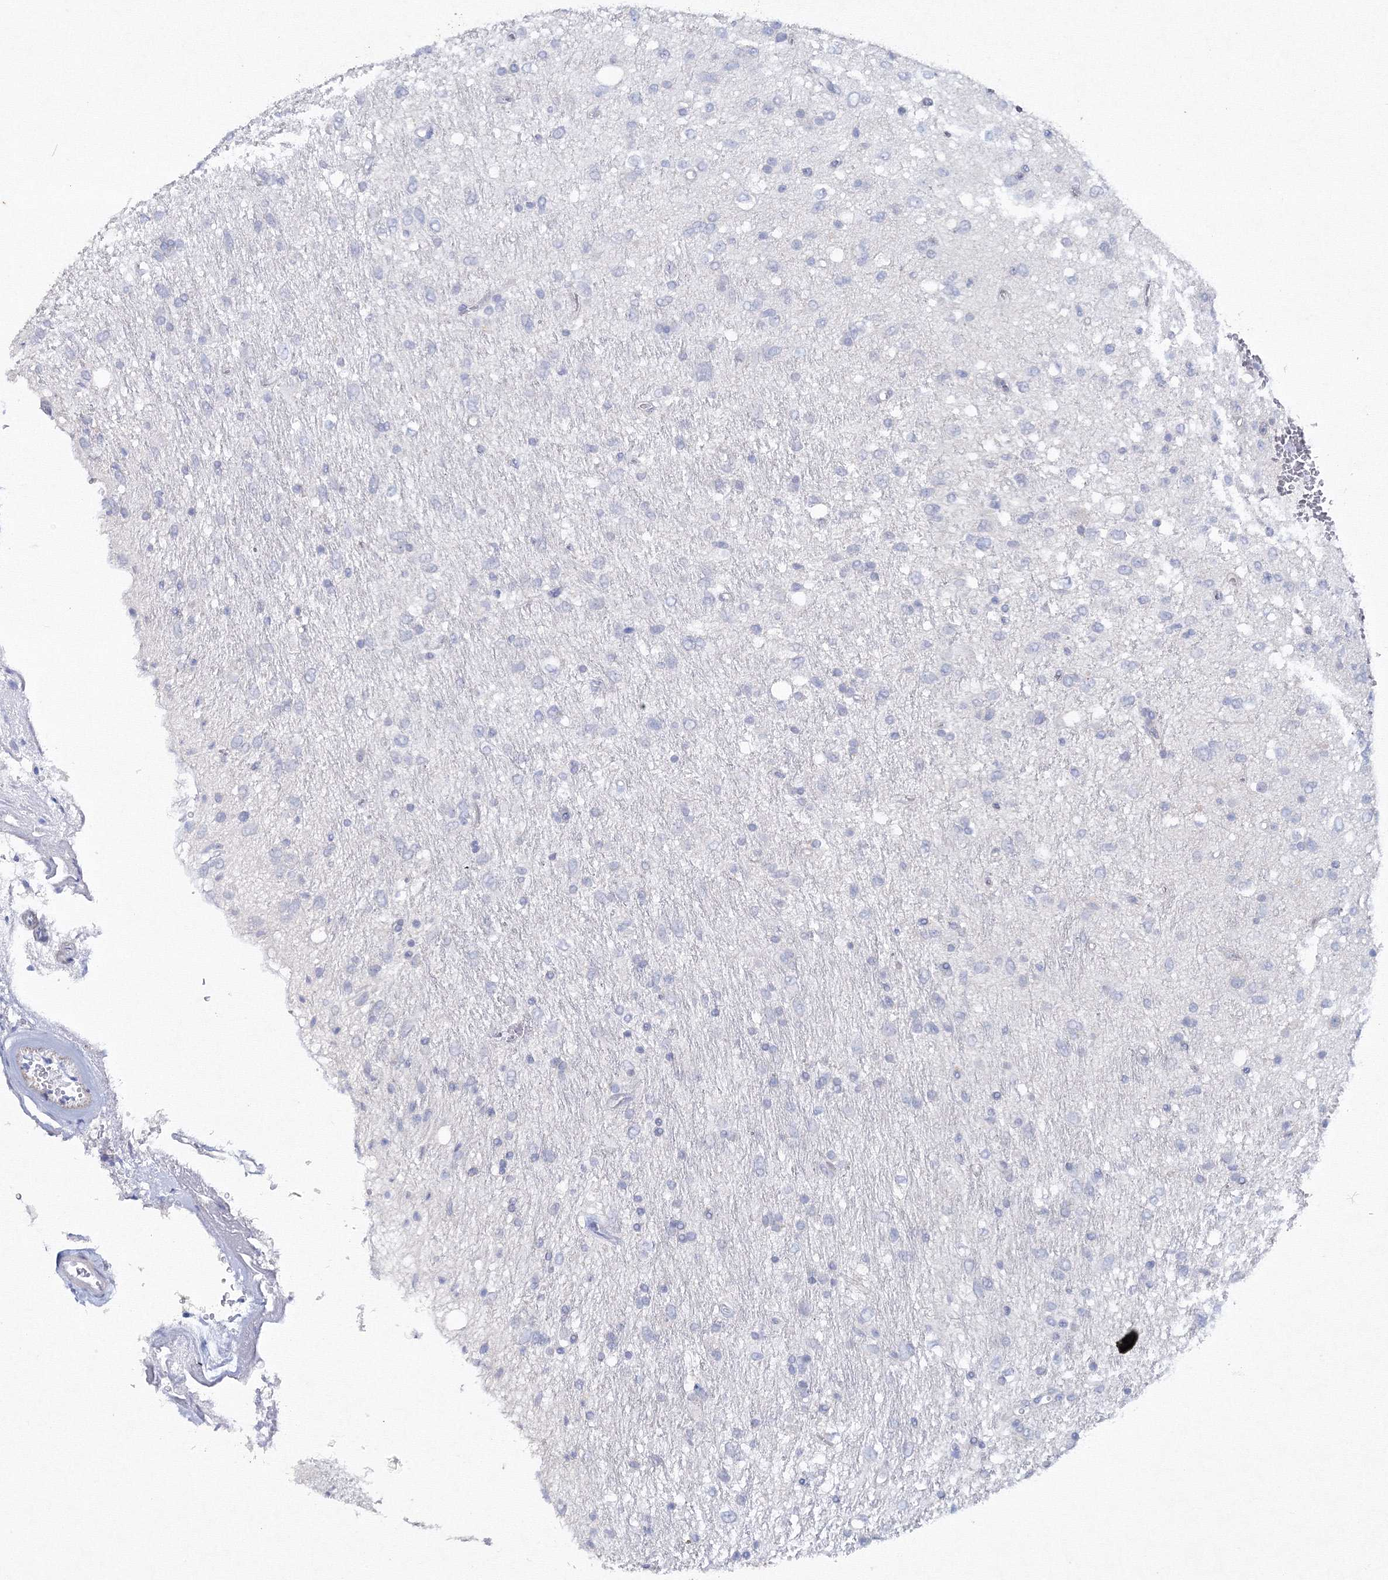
{"staining": {"intensity": "negative", "quantity": "none", "location": "none"}, "tissue": "glioma", "cell_type": "Tumor cells", "image_type": "cancer", "snomed": [{"axis": "morphology", "description": "Glioma, malignant, Low grade"}, {"axis": "topography", "description": "Brain"}], "caption": "Immunohistochemical staining of human glioma exhibits no significant expression in tumor cells.", "gene": "GCKR", "patient": {"sex": "male", "age": 77}}